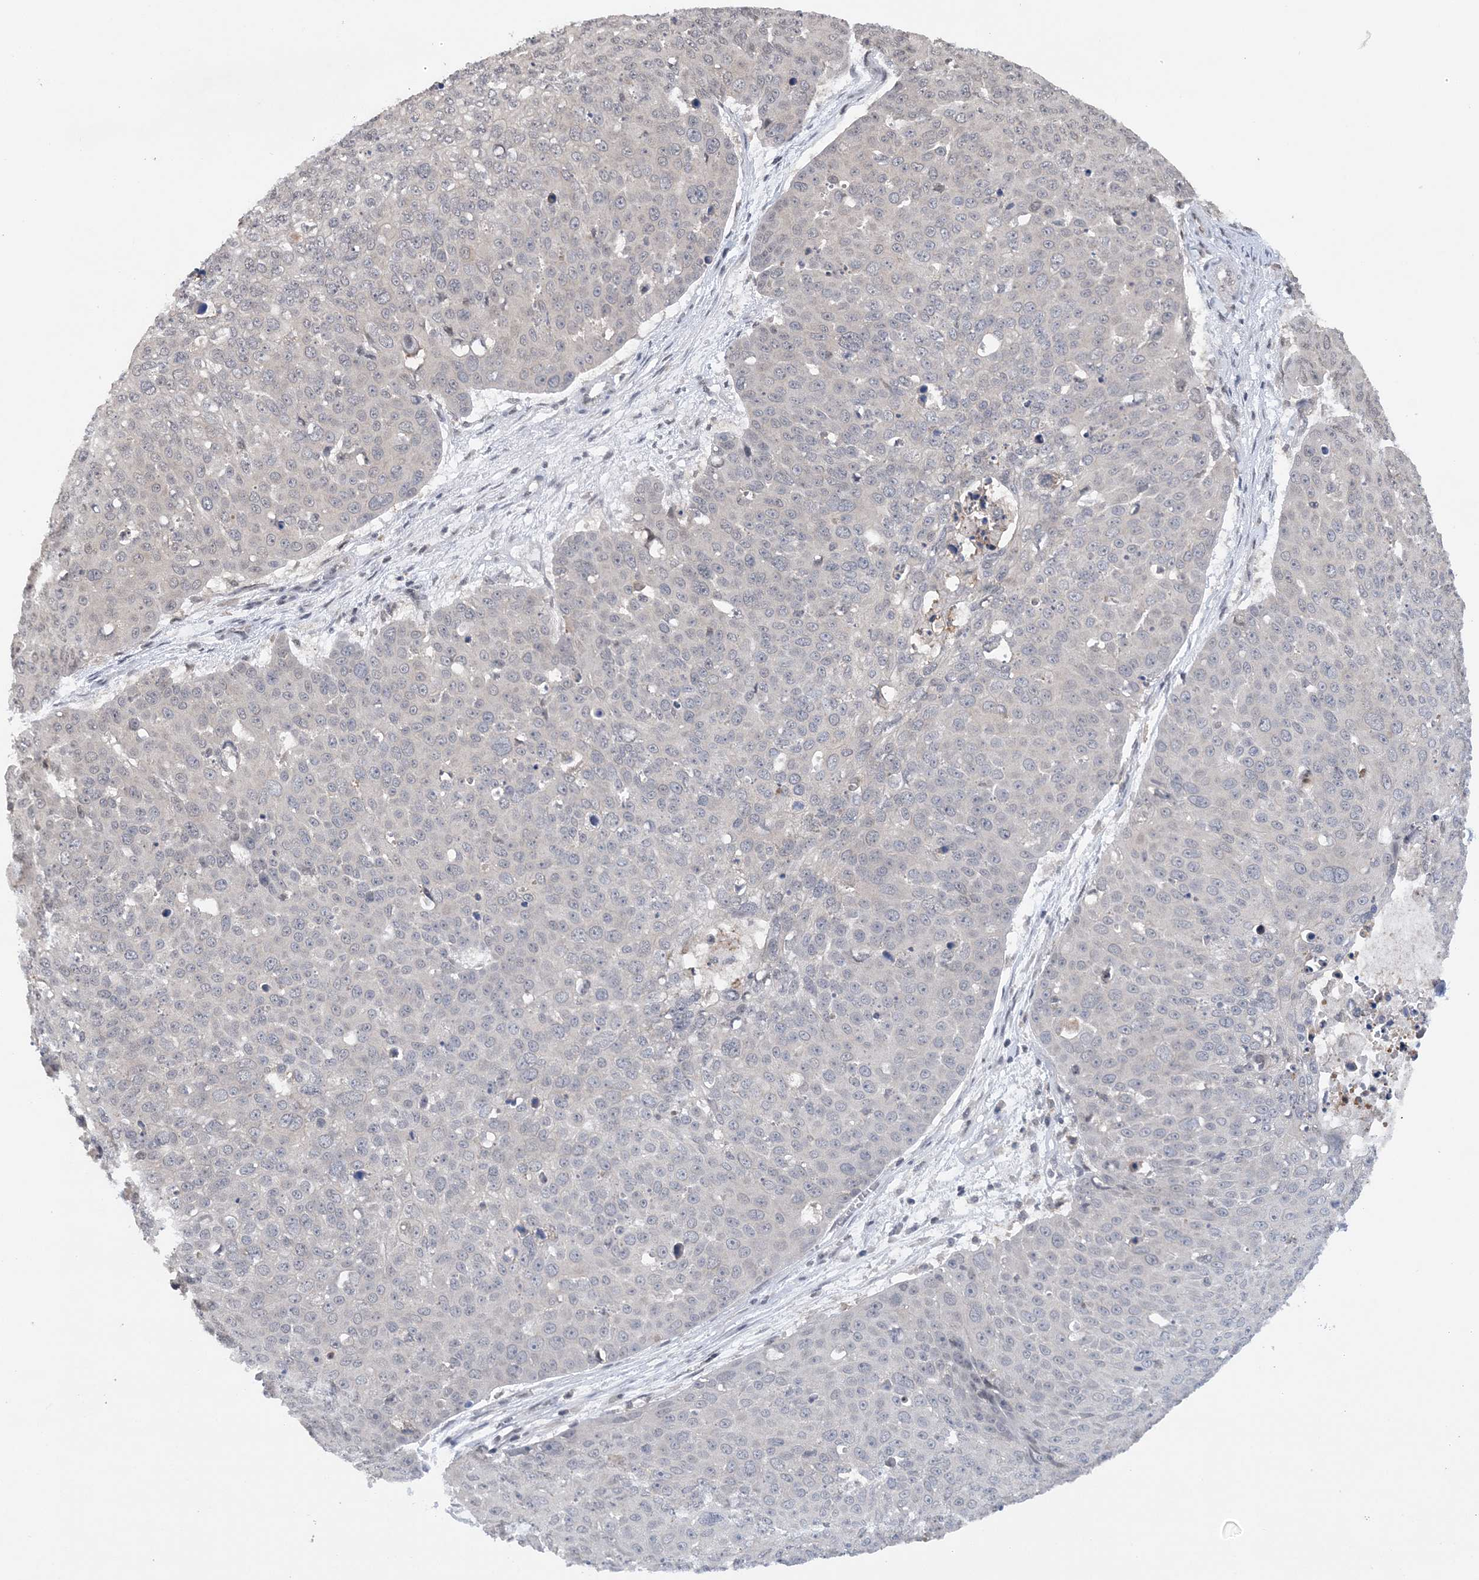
{"staining": {"intensity": "weak", "quantity": "<25%", "location": "nuclear"}, "tissue": "skin cancer", "cell_type": "Tumor cells", "image_type": "cancer", "snomed": [{"axis": "morphology", "description": "Squamous cell carcinoma, NOS"}, {"axis": "topography", "description": "Skin"}], "caption": "Tumor cells show no significant expression in skin squamous cell carcinoma. (DAB (3,3'-diaminobenzidine) immunohistochemistry with hematoxylin counter stain).", "gene": "CCDC152", "patient": {"sex": "male", "age": 71}}